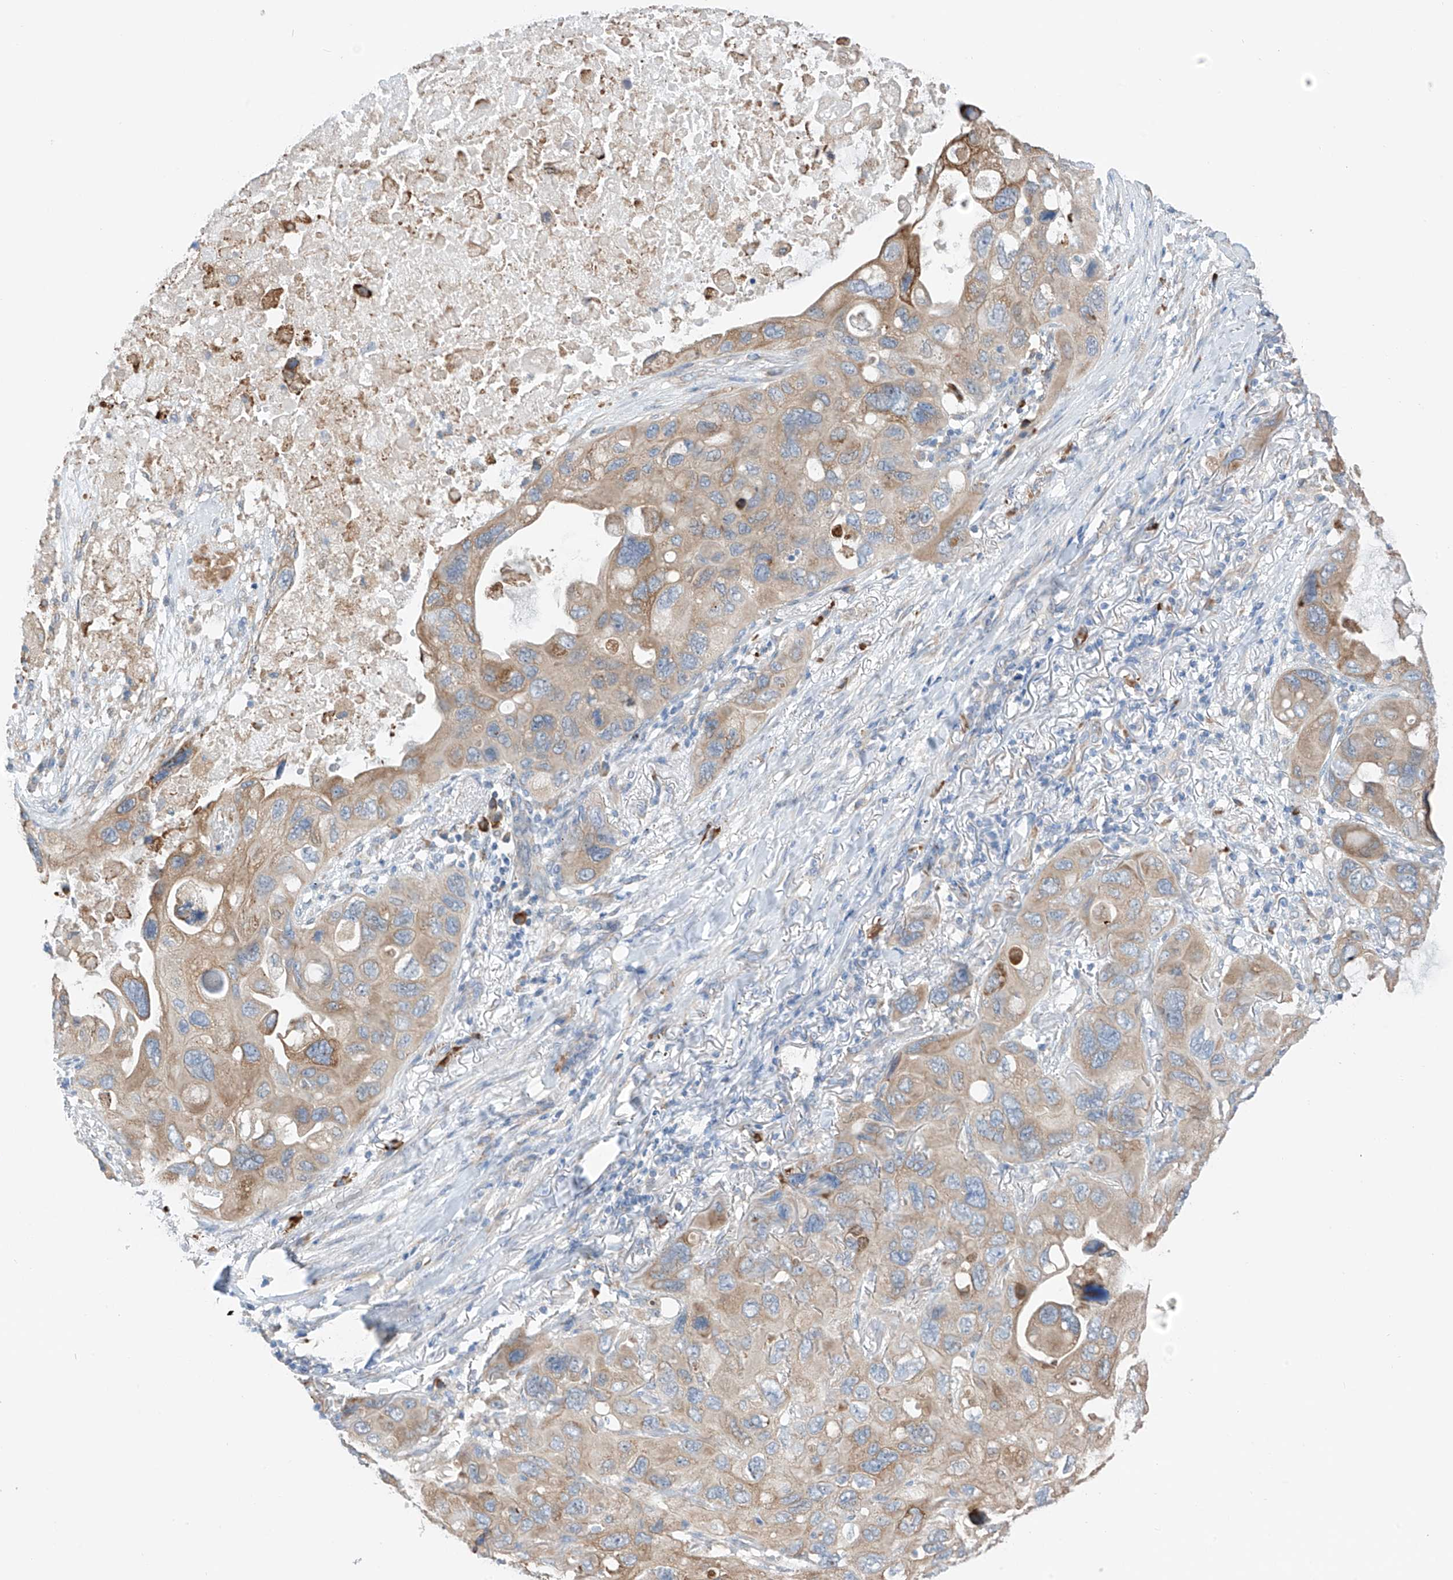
{"staining": {"intensity": "moderate", "quantity": "<25%", "location": "cytoplasmic/membranous"}, "tissue": "lung cancer", "cell_type": "Tumor cells", "image_type": "cancer", "snomed": [{"axis": "morphology", "description": "Squamous cell carcinoma, NOS"}, {"axis": "topography", "description": "Lung"}], "caption": "Squamous cell carcinoma (lung) was stained to show a protein in brown. There is low levels of moderate cytoplasmic/membranous expression in approximately <25% of tumor cells. The staining is performed using DAB (3,3'-diaminobenzidine) brown chromogen to label protein expression. The nuclei are counter-stained blue using hematoxylin.", "gene": "REC8", "patient": {"sex": "female", "age": 73}}